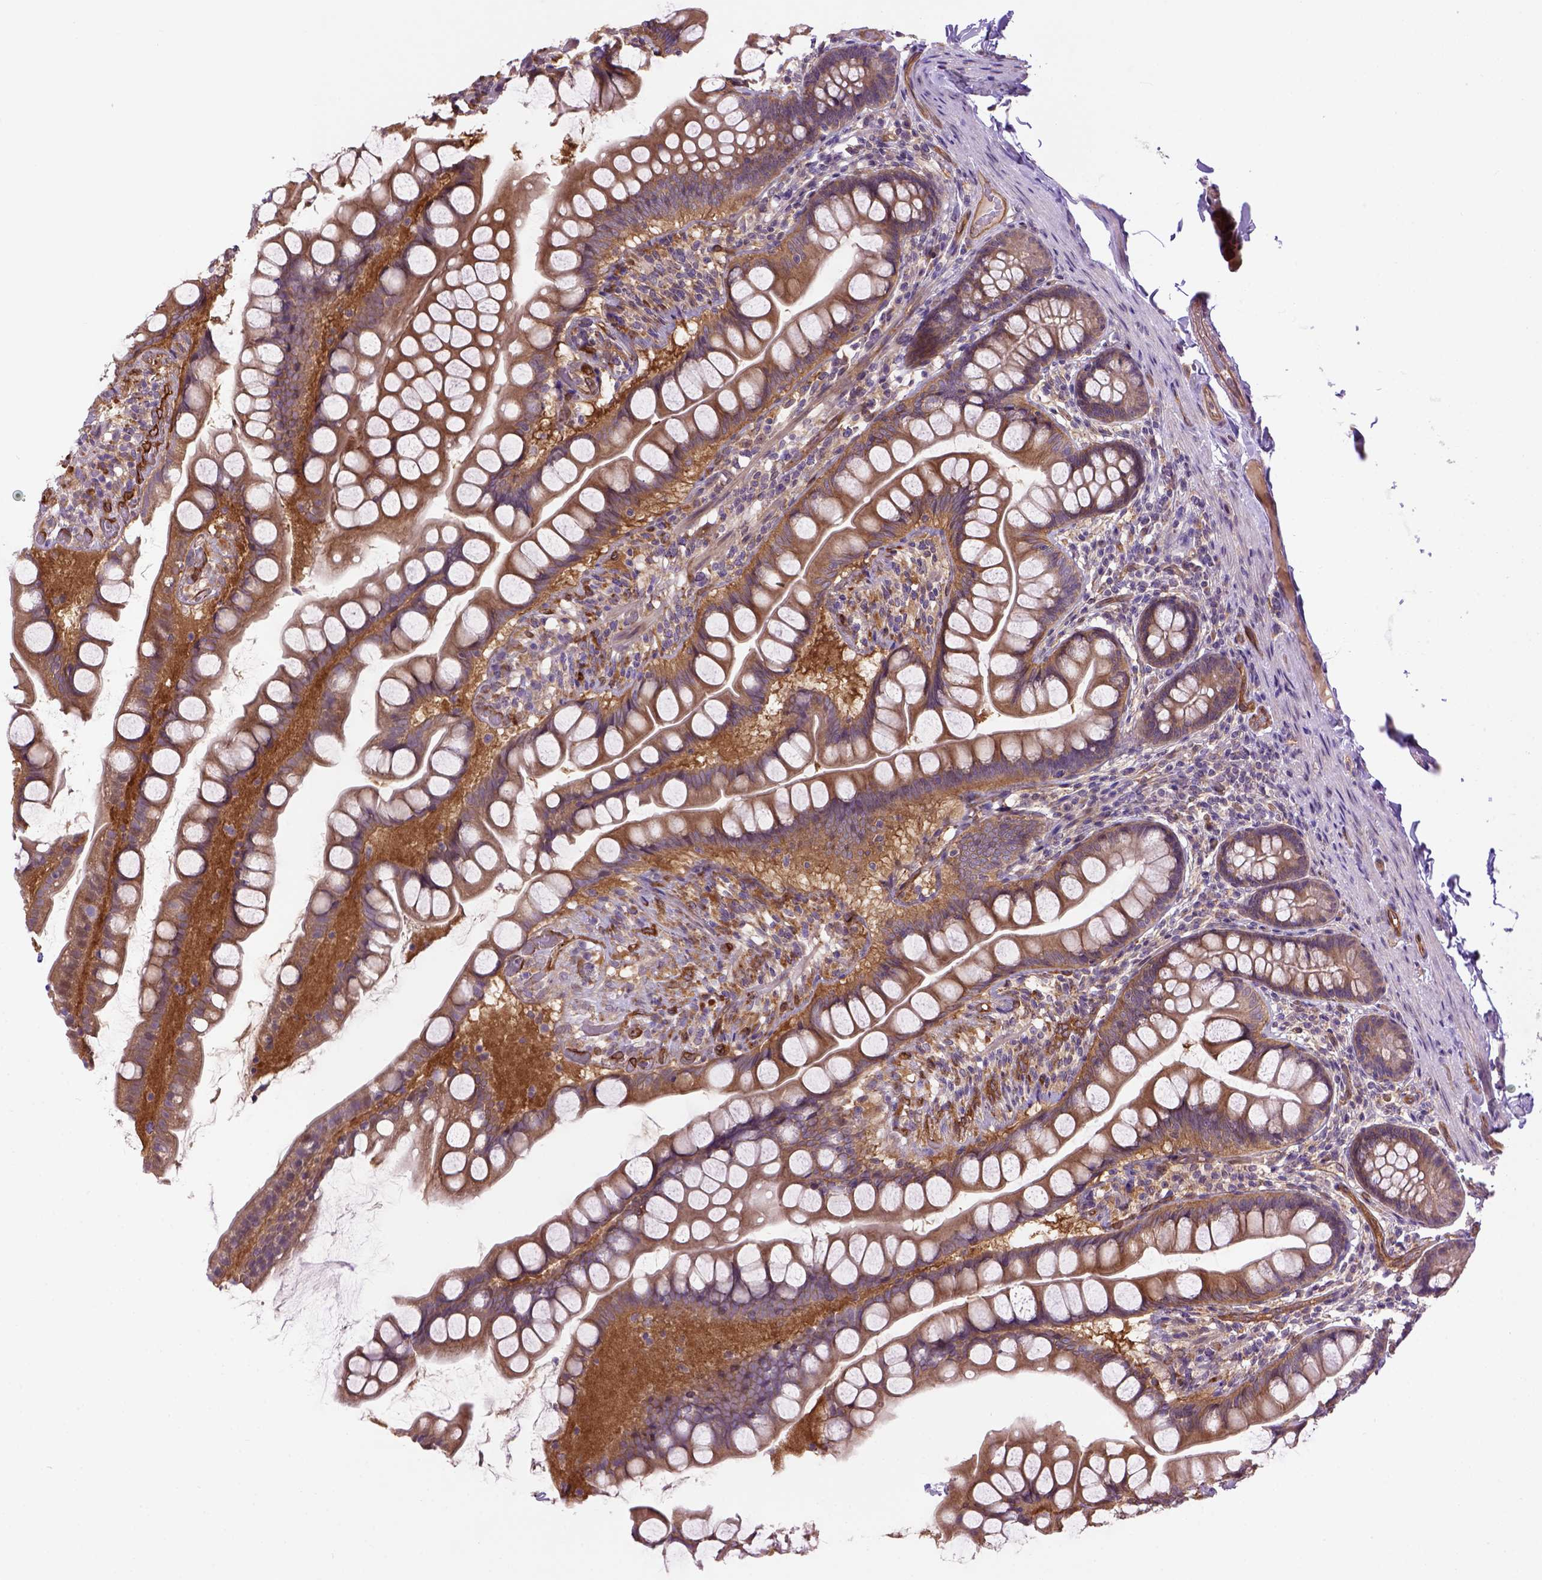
{"staining": {"intensity": "moderate", "quantity": ">75%", "location": "cytoplasmic/membranous"}, "tissue": "small intestine", "cell_type": "Glandular cells", "image_type": "normal", "snomed": [{"axis": "morphology", "description": "Normal tissue, NOS"}, {"axis": "topography", "description": "Small intestine"}], "caption": "Moderate cytoplasmic/membranous expression is appreciated in approximately >75% of glandular cells in benign small intestine. (DAB IHC with brightfield microscopy, high magnification).", "gene": "CASKIN2", "patient": {"sex": "male", "age": 70}}